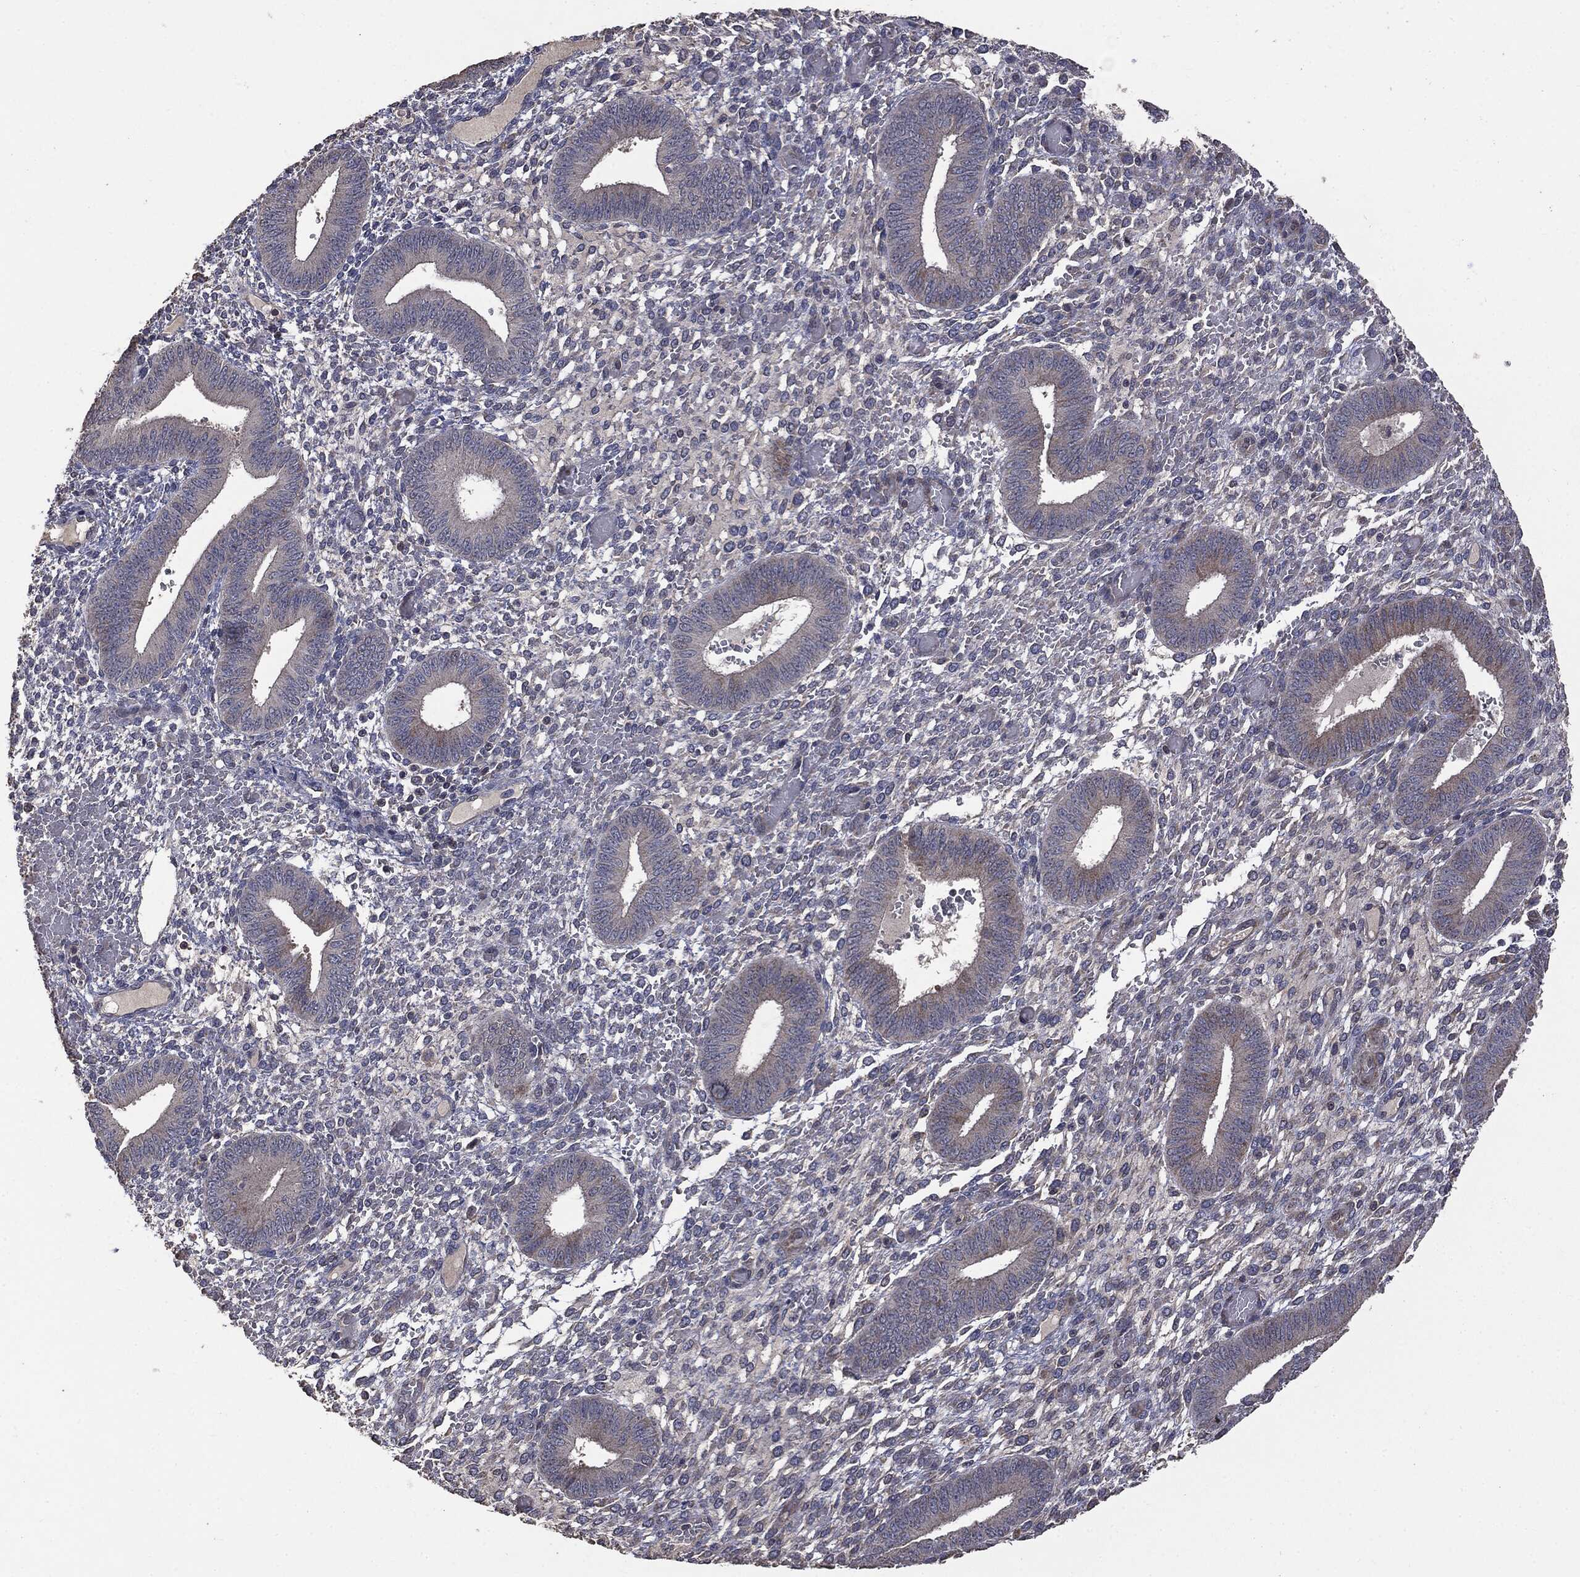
{"staining": {"intensity": "negative", "quantity": "none", "location": "none"}, "tissue": "endometrium", "cell_type": "Cells in endometrial stroma", "image_type": "normal", "snomed": [{"axis": "morphology", "description": "Normal tissue, NOS"}, {"axis": "topography", "description": "Endometrium"}], "caption": "A high-resolution photomicrograph shows IHC staining of normal endometrium, which reveals no significant positivity in cells in endometrial stroma. (DAB (3,3'-diaminobenzidine) immunohistochemistry, high magnification).", "gene": "MTOR", "patient": {"sex": "female", "age": 42}}